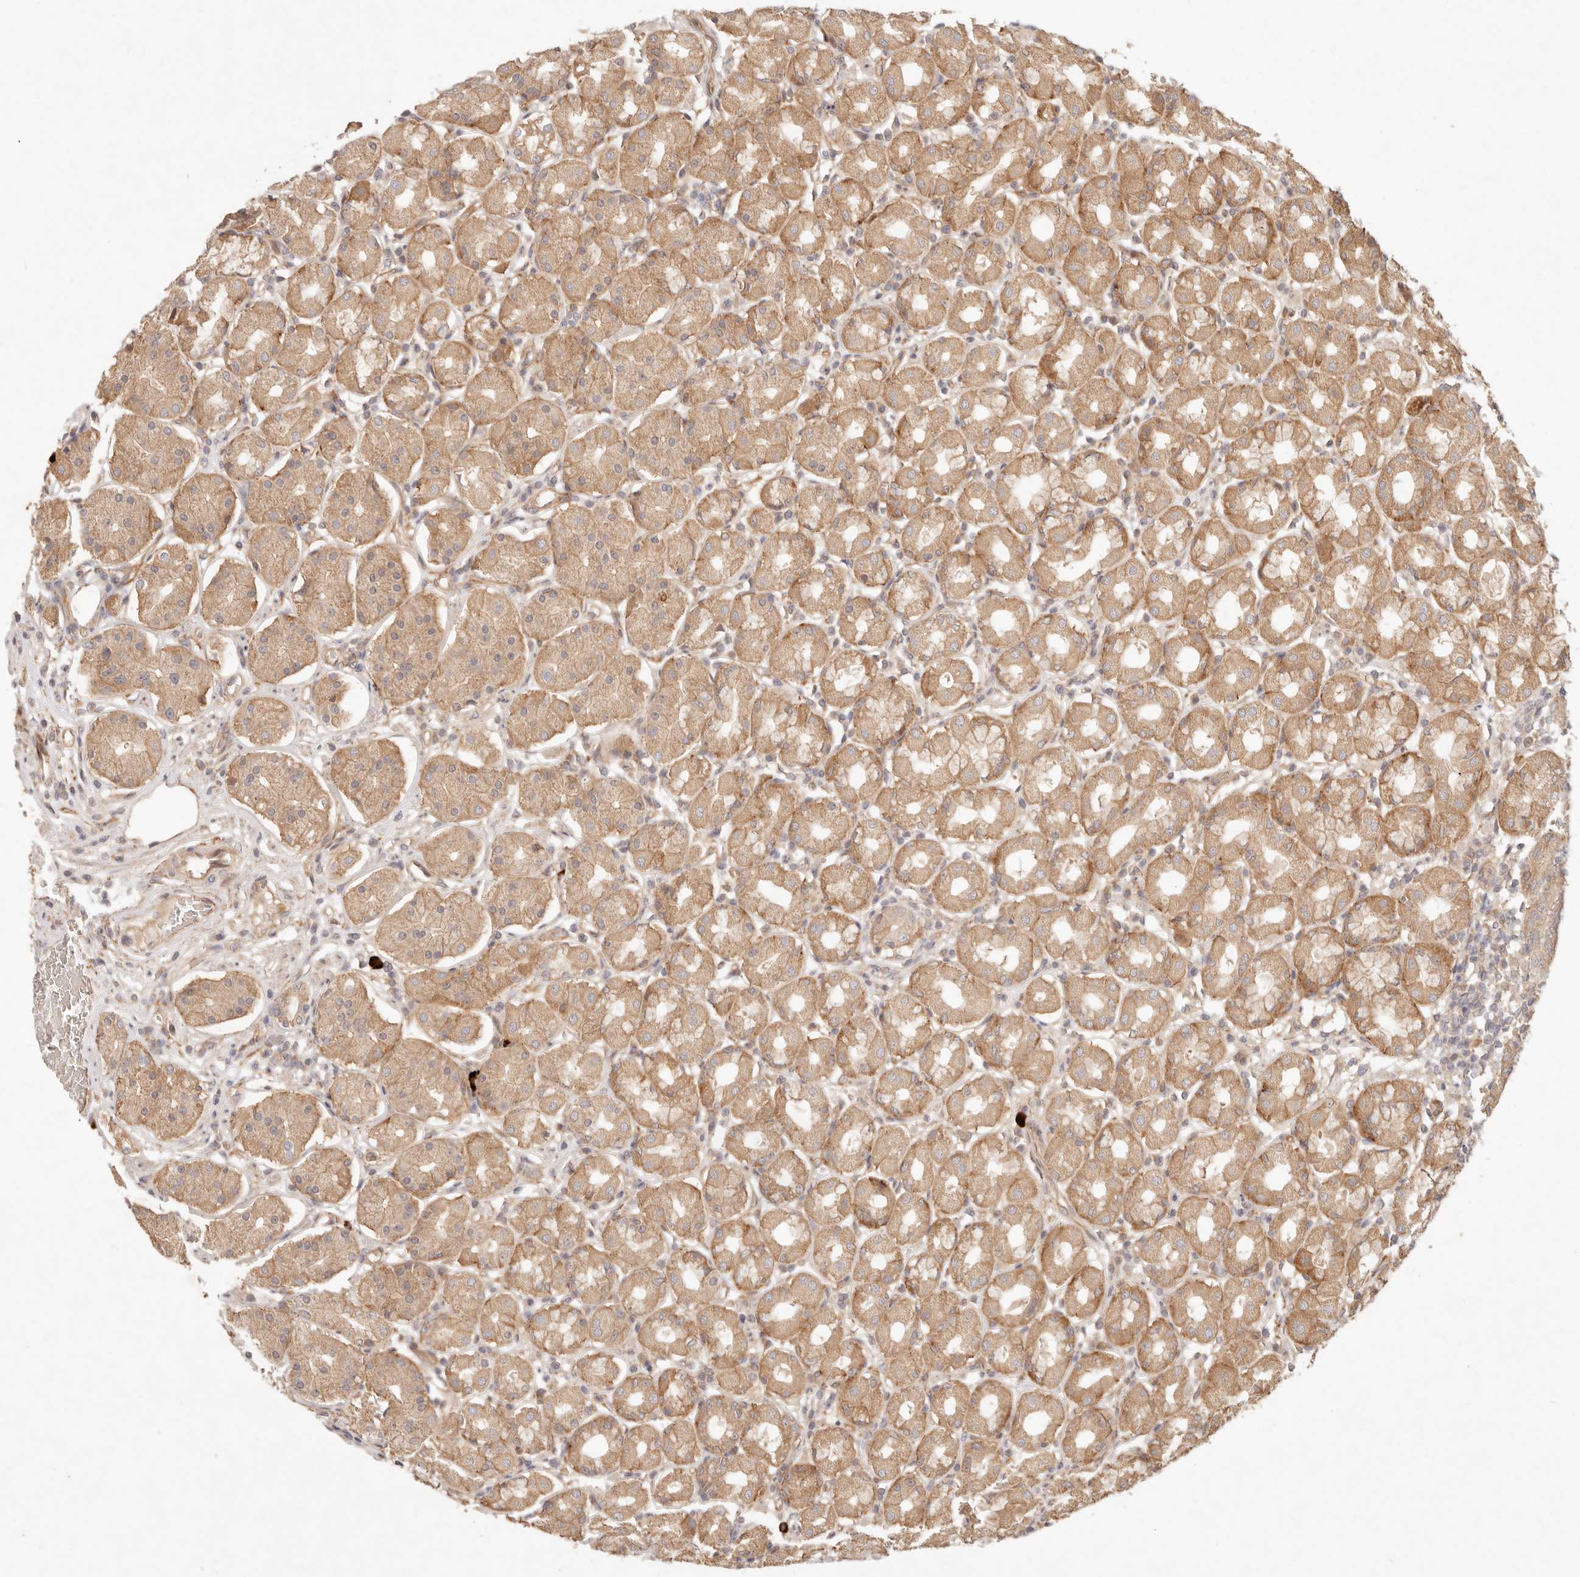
{"staining": {"intensity": "moderate", "quantity": ">75%", "location": "cytoplasmic/membranous"}, "tissue": "stomach", "cell_type": "Glandular cells", "image_type": "normal", "snomed": [{"axis": "morphology", "description": "Normal tissue, NOS"}, {"axis": "topography", "description": "Stomach"}, {"axis": "topography", "description": "Stomach, lower"}], "caption": "Stomach was stained to show a protein in brown. There is medium levels of moderate cytoplasmic/membranous positivity in approximately >75% of glandular cells. (Brightfield microscopy of DAB IHC at high magnification).", "gene": "PPP1R3B", "patient": {"sex": "female", "age": 56}}